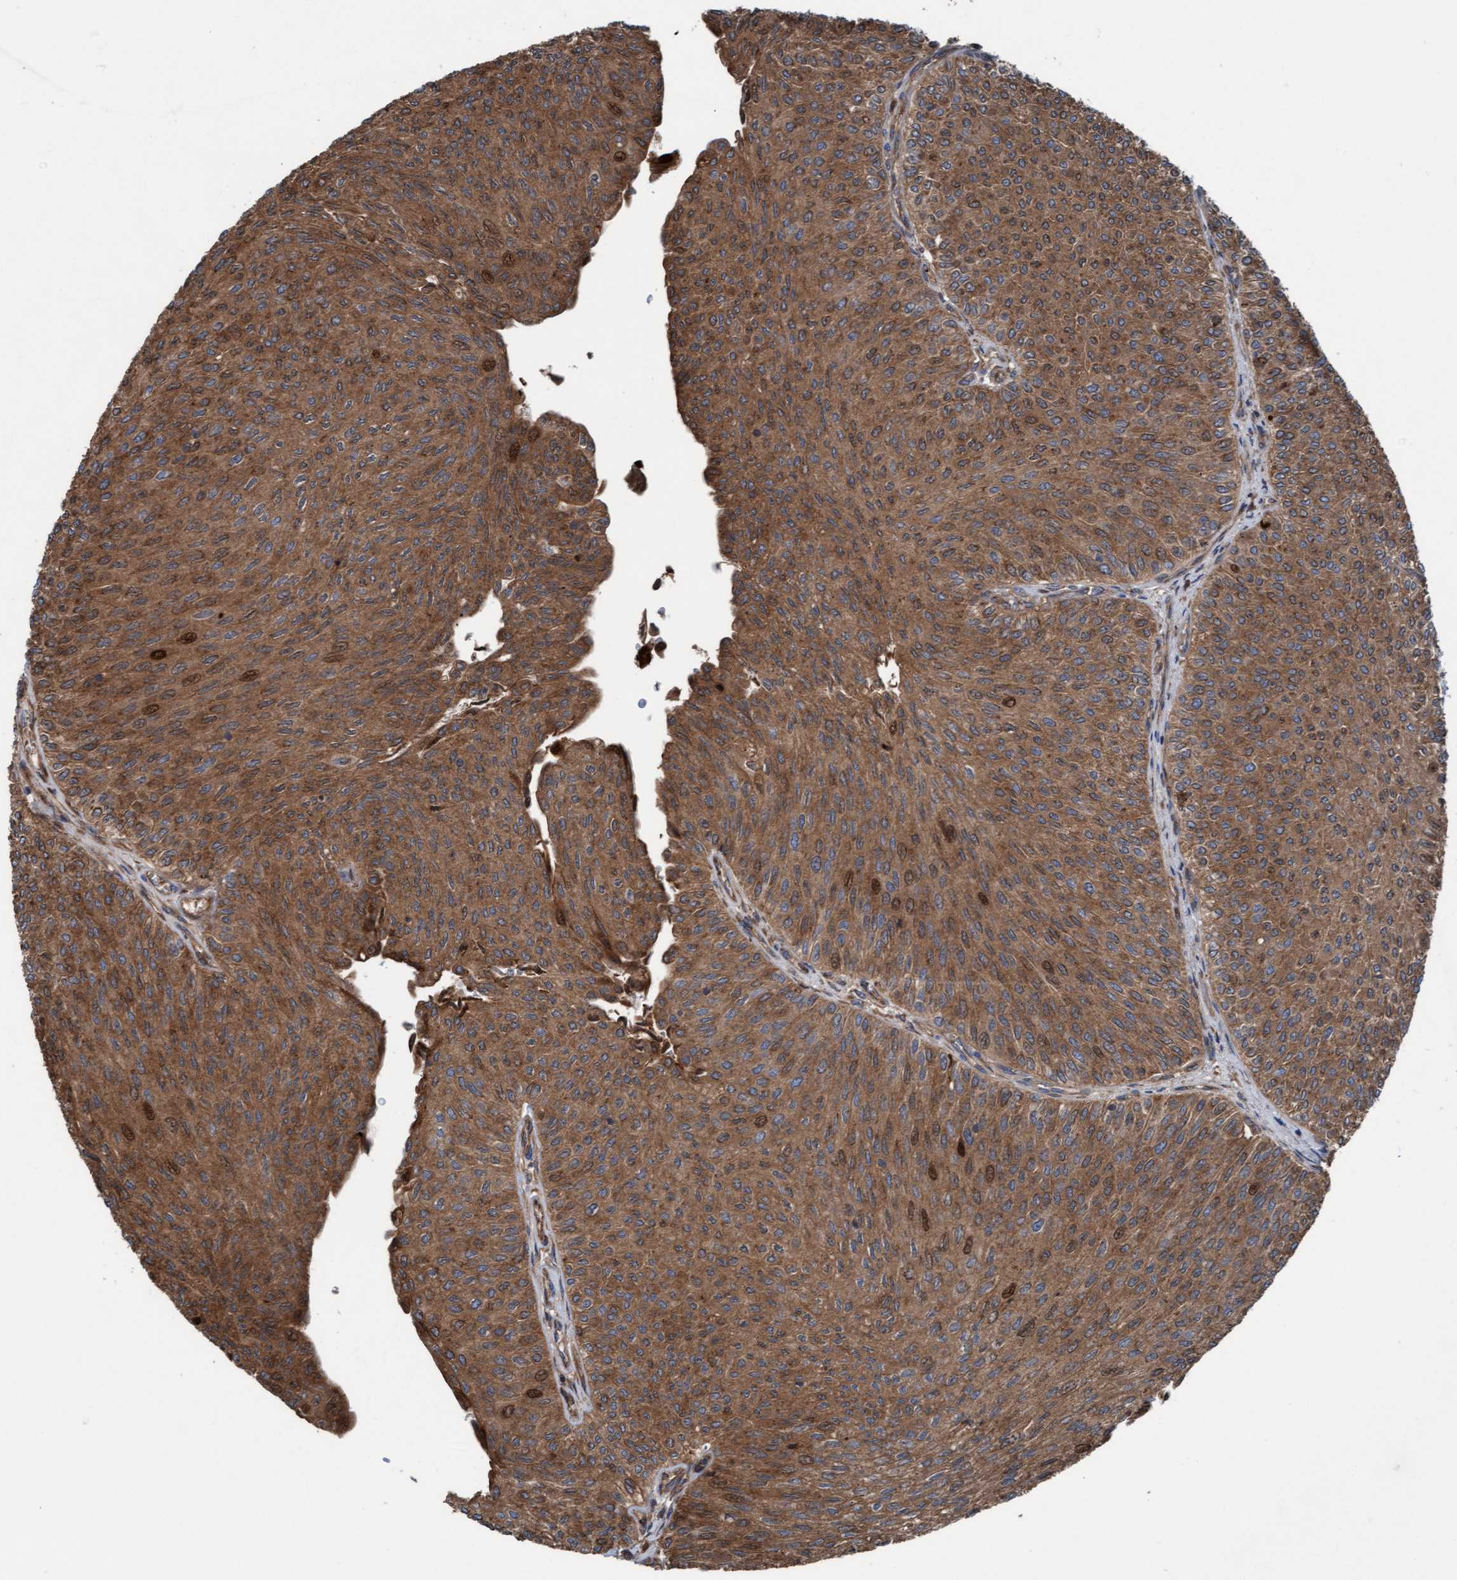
{"staining": {"intensity": "moderate", "quantity": ">75%", "location": "cytoplasmic/membranous,nuclear"}, "tissue": "urothelial cancer", "cell_type": "Tumor cells", "image_type": "cancer", "snomed": [{"axis": "morphology", "description": "Urothelial carcinoma, Low grade"}, {"axis": "topography", "description": "Urinary bladder"}], "caption": "High-power microscopy captured an immunohistochemistry photomicrograph of urothelial cancer, revealing moderate cytoplasmic/membranous and nuclear positivity in about >75% of tumor cells.", "gene": "KLHL26", "patient": {"sex": "male", "age": 78}}